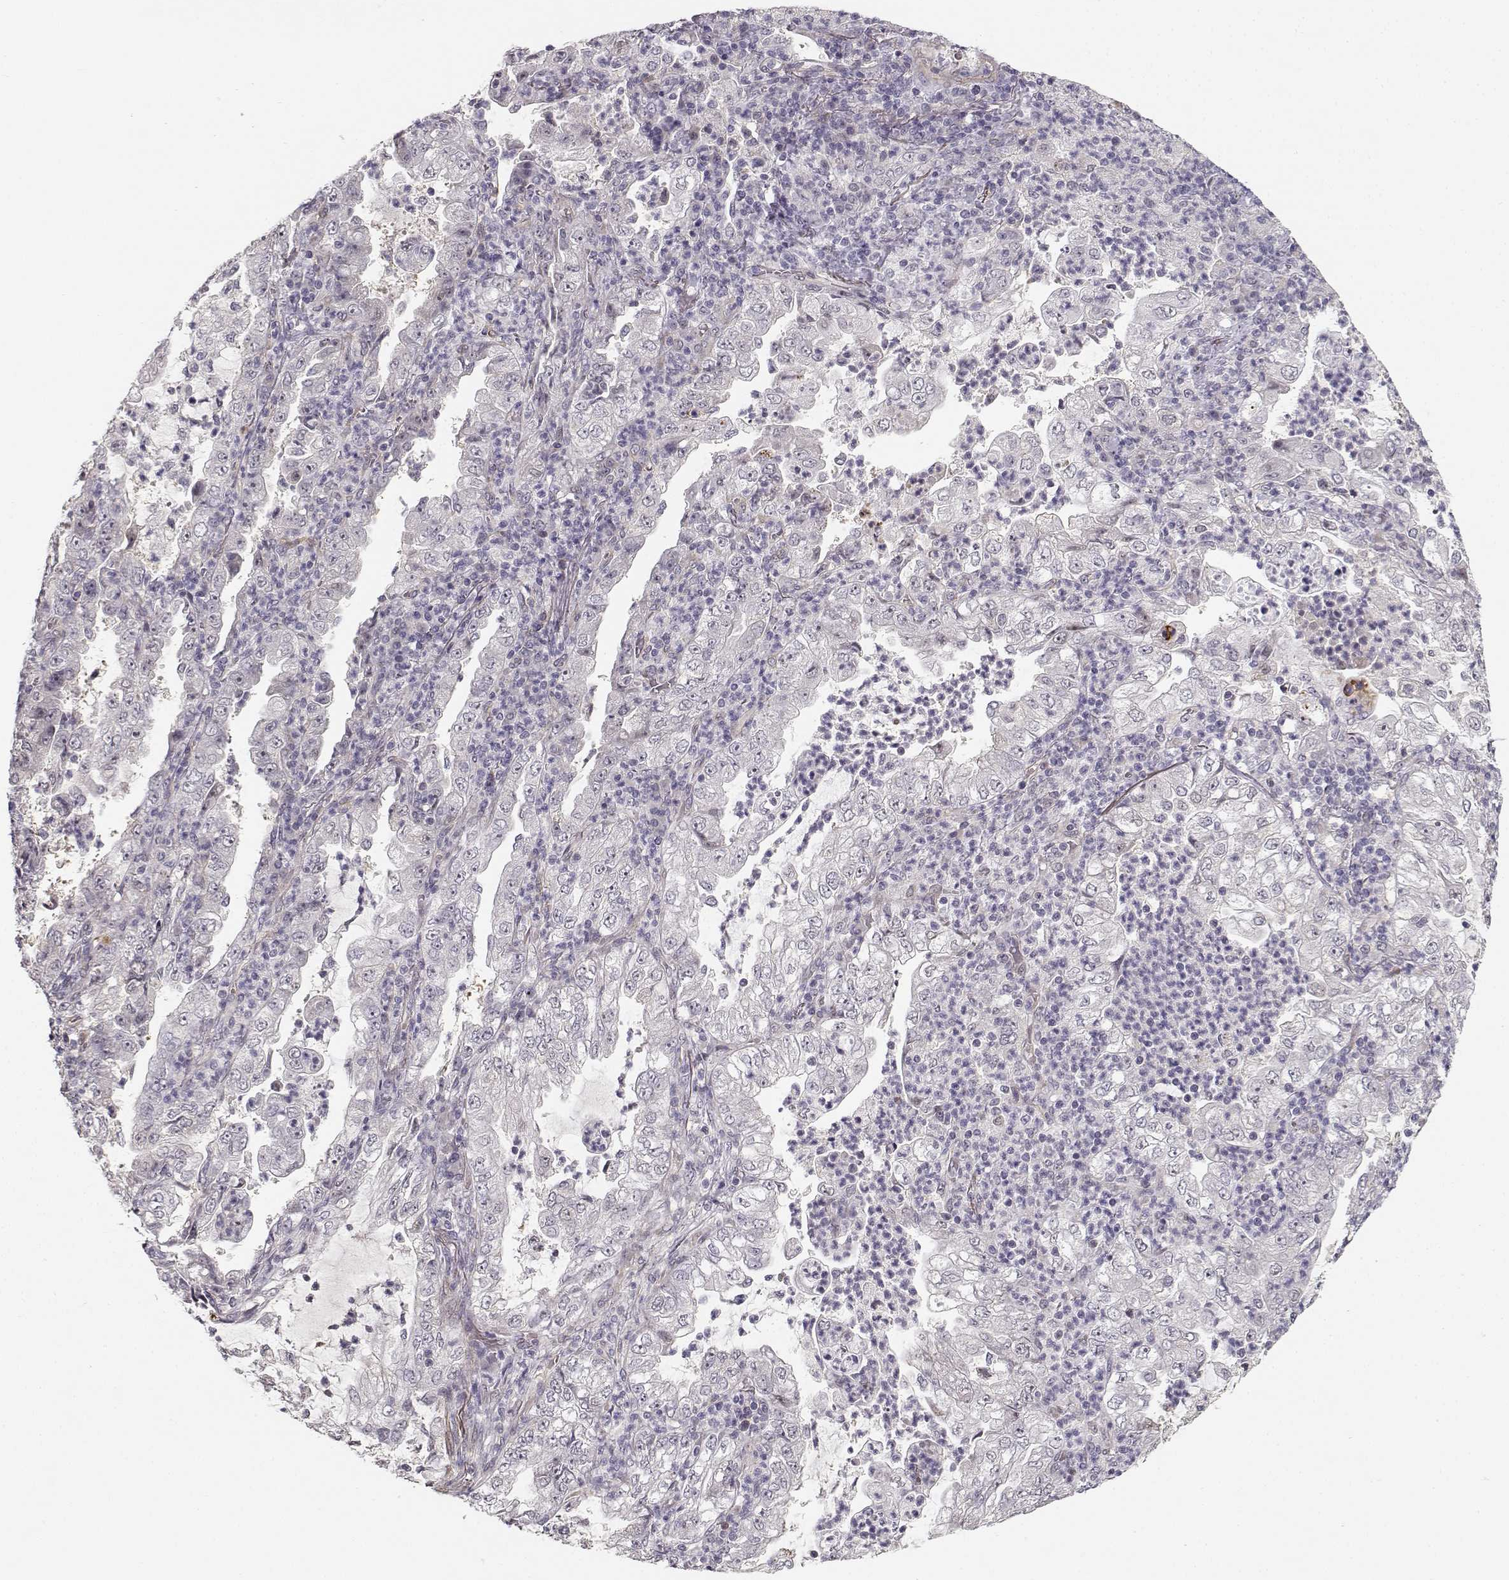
{"staining": {"intensity": "negative", "quantity": "none", "location": "none"}, "tissue": "lung cancer", "cell_type": "Tumor cells", "image_type": "cancer", "snomed": [{"axis": "morphology", "description": "Adenocarcinoma, NOS"}, {"axis": "topography", "description": "Lung"}], "caption": "Human lung adenocarcinoma stained for a protein using immunohistochemistry (IHC) exhibits no expression in tumor cells.", "gene": "RGS9BP", "patient": {"sex": "female", "age": 73}}